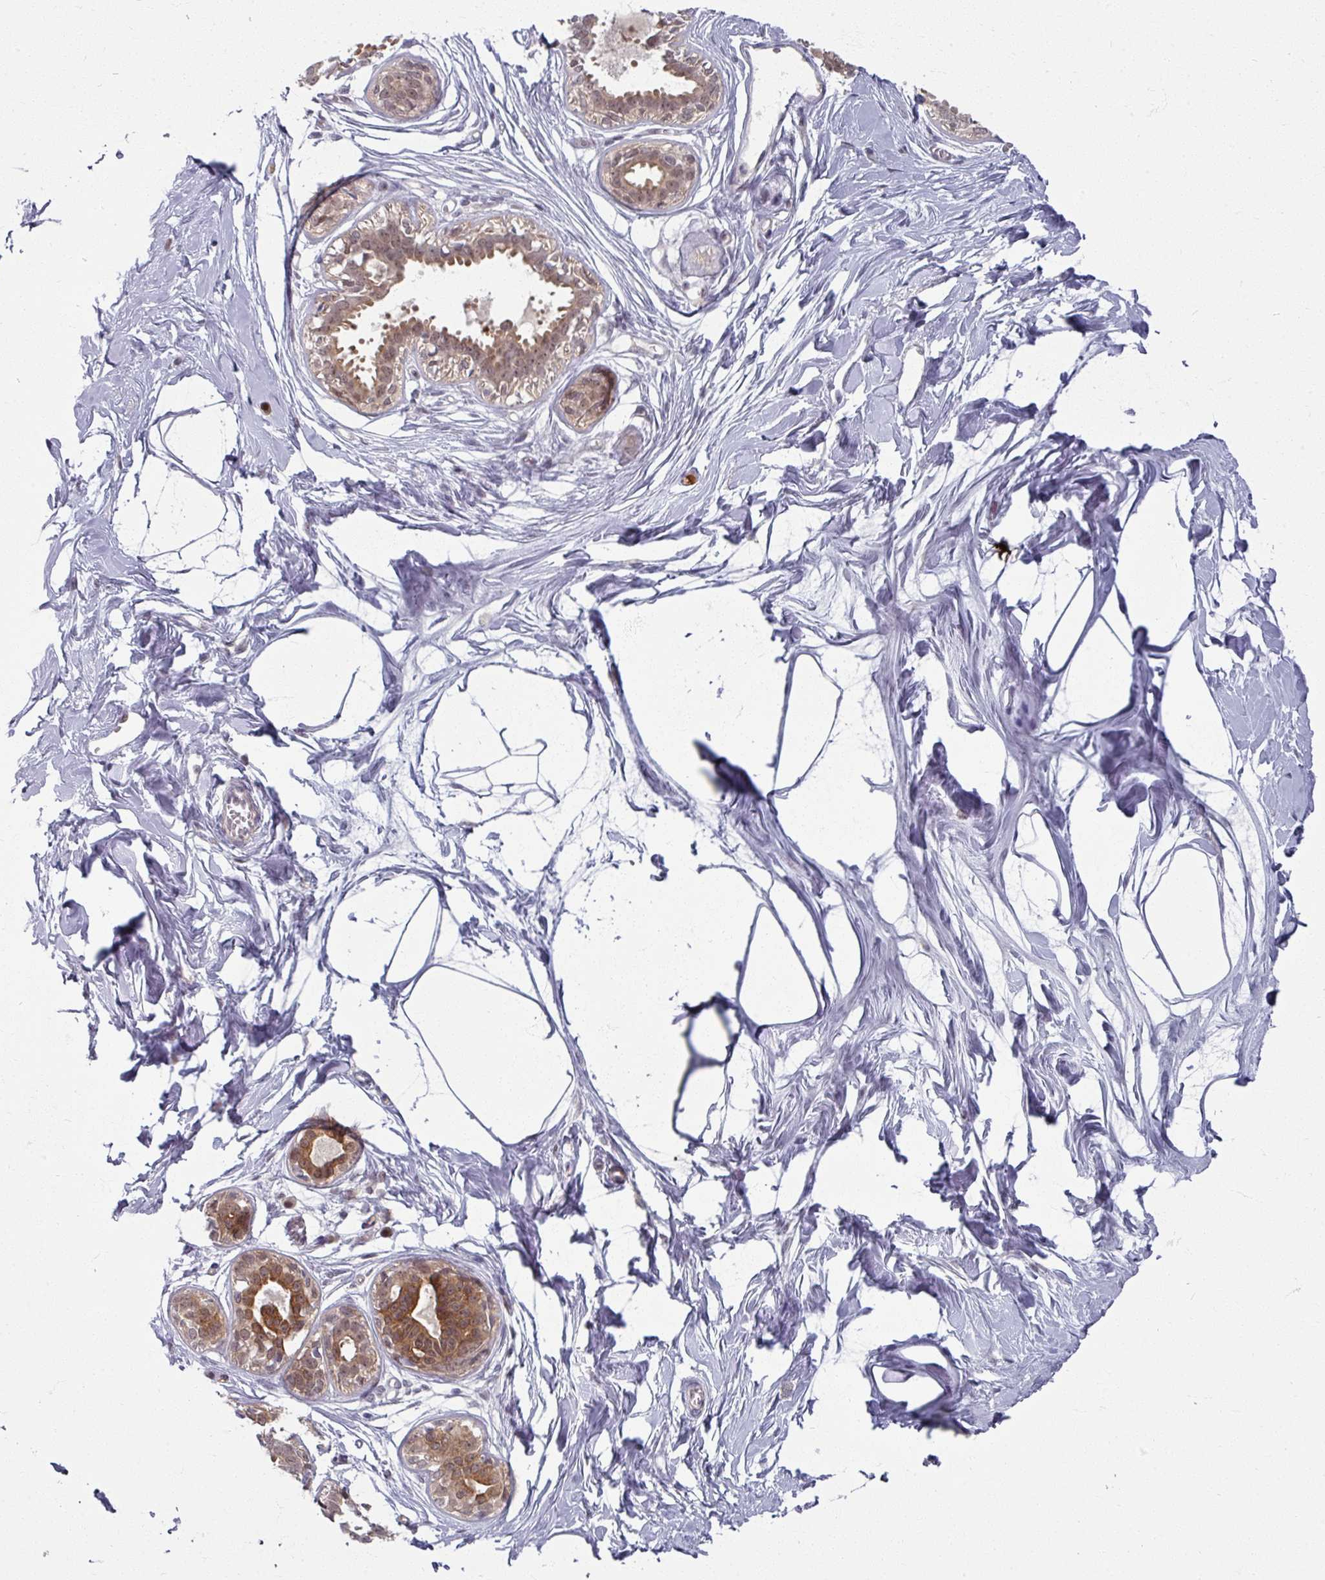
{"staining": {"intensity": "negative", "quantity": "none", "location": "none"}, "tissue": "breast", "cell_type": "Adipocytes", "image_type": "normal", "snomed": [{"axis": "morphology", "description": "Normal tissue, NOS"}, {"axis": "topography", "description": "Breast"}], "caption": "Protein analysis of benign breast reveals no significant expression in adipocytes. The staining is performed using DAB brown chromogen with nuclei counter-stained in using hematoxylin.", "gene": "KLC3", "patient": {"sex": "female", "age": 45}}